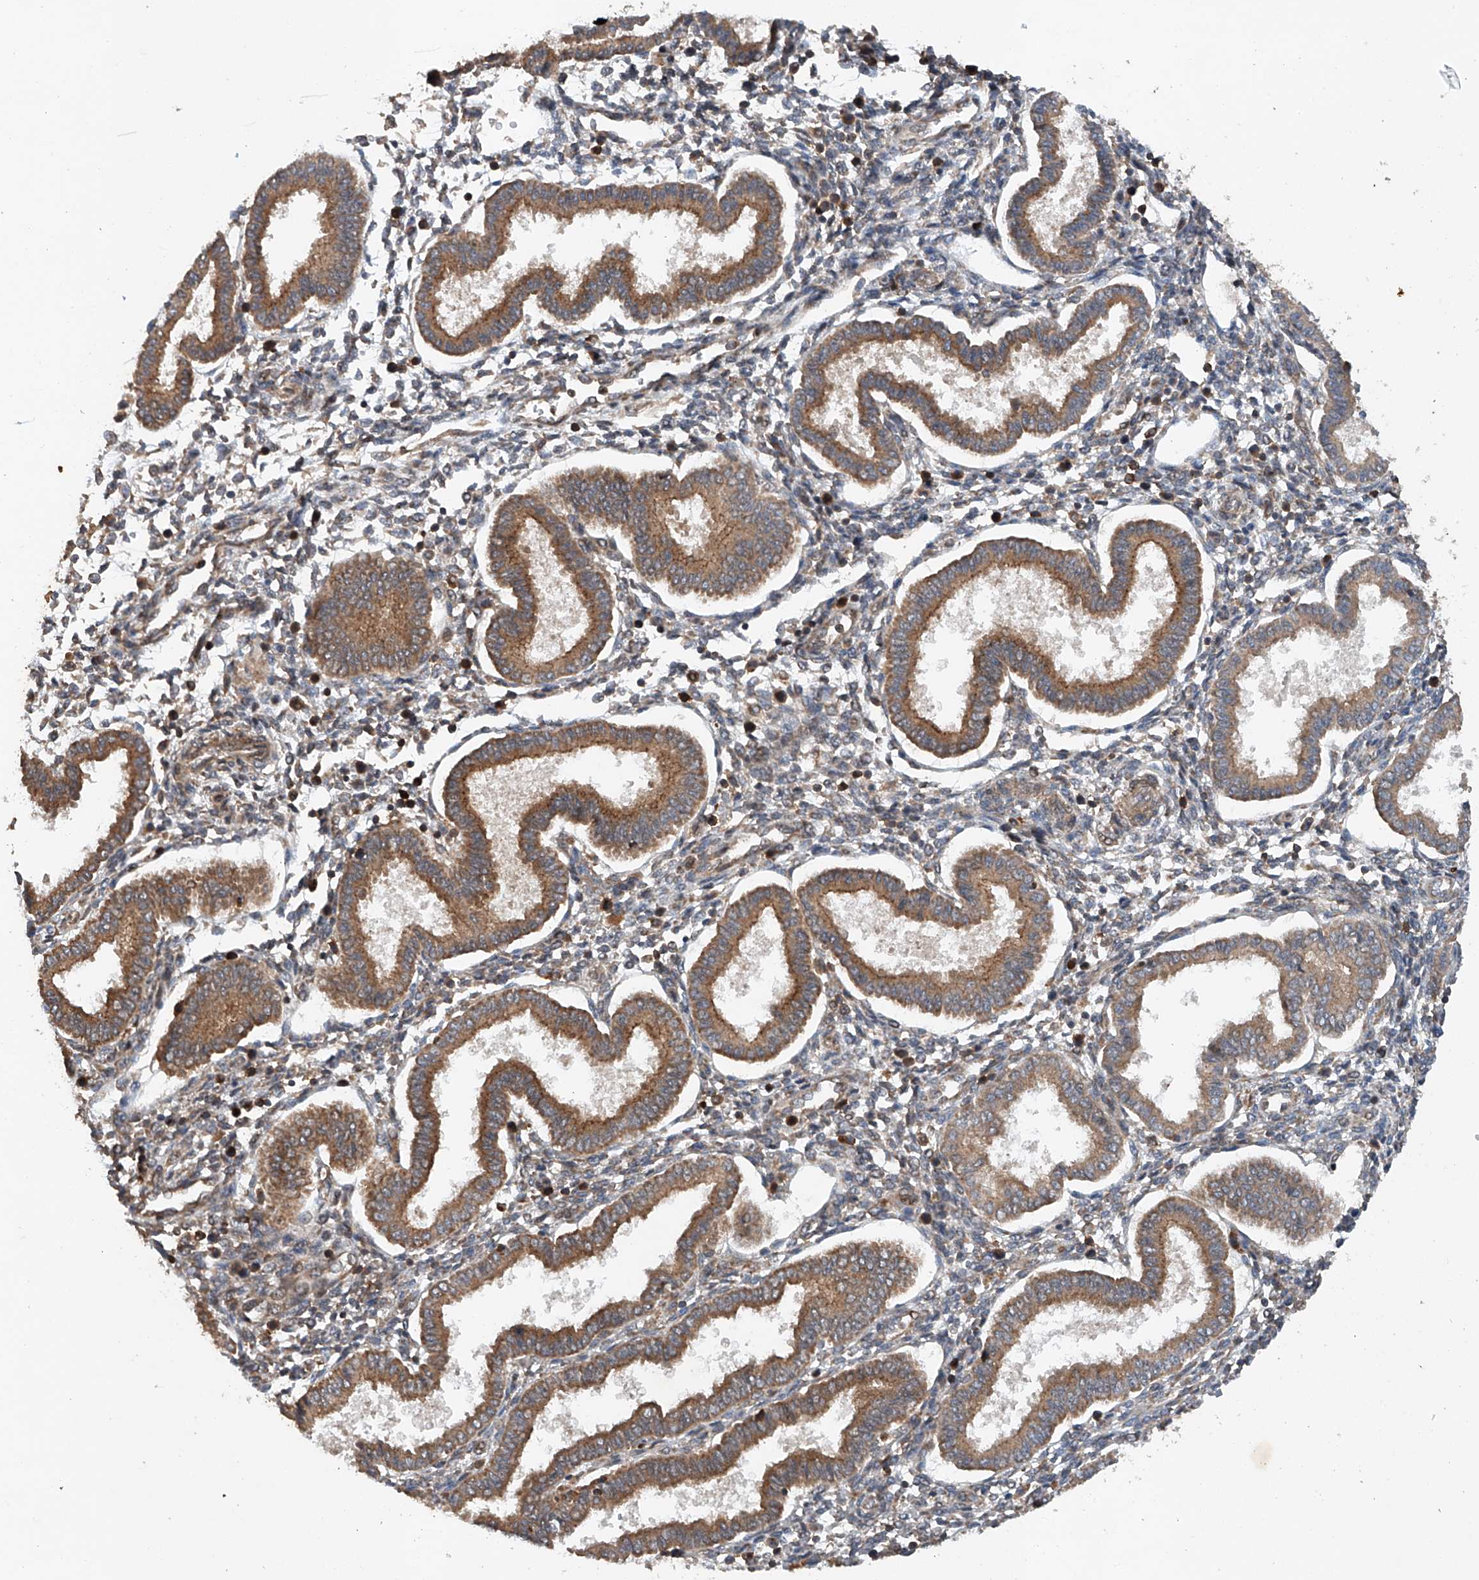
{"staining": {"intensity": "moderate", "quantity": "<25%", "location": "cytoplasmic/membranous"}, "tissue": "endometrium", "cell_type": "Cells in endometrial stroma", "image_type": "normal", "snomed": [{"axis": "morphology", "description": "Normal tissue, NOS"}, {"axis": "topography", "description": "Endometrium"}], "caption": "About <25% of cells in endometrial stroma in normal endometrium show moderate cytoplasmic/membranous protein positivity as visualized by brown immunohistochemical staining.", "gene": "CEP85L", "patient": {"sex": "female", "age": 24}}